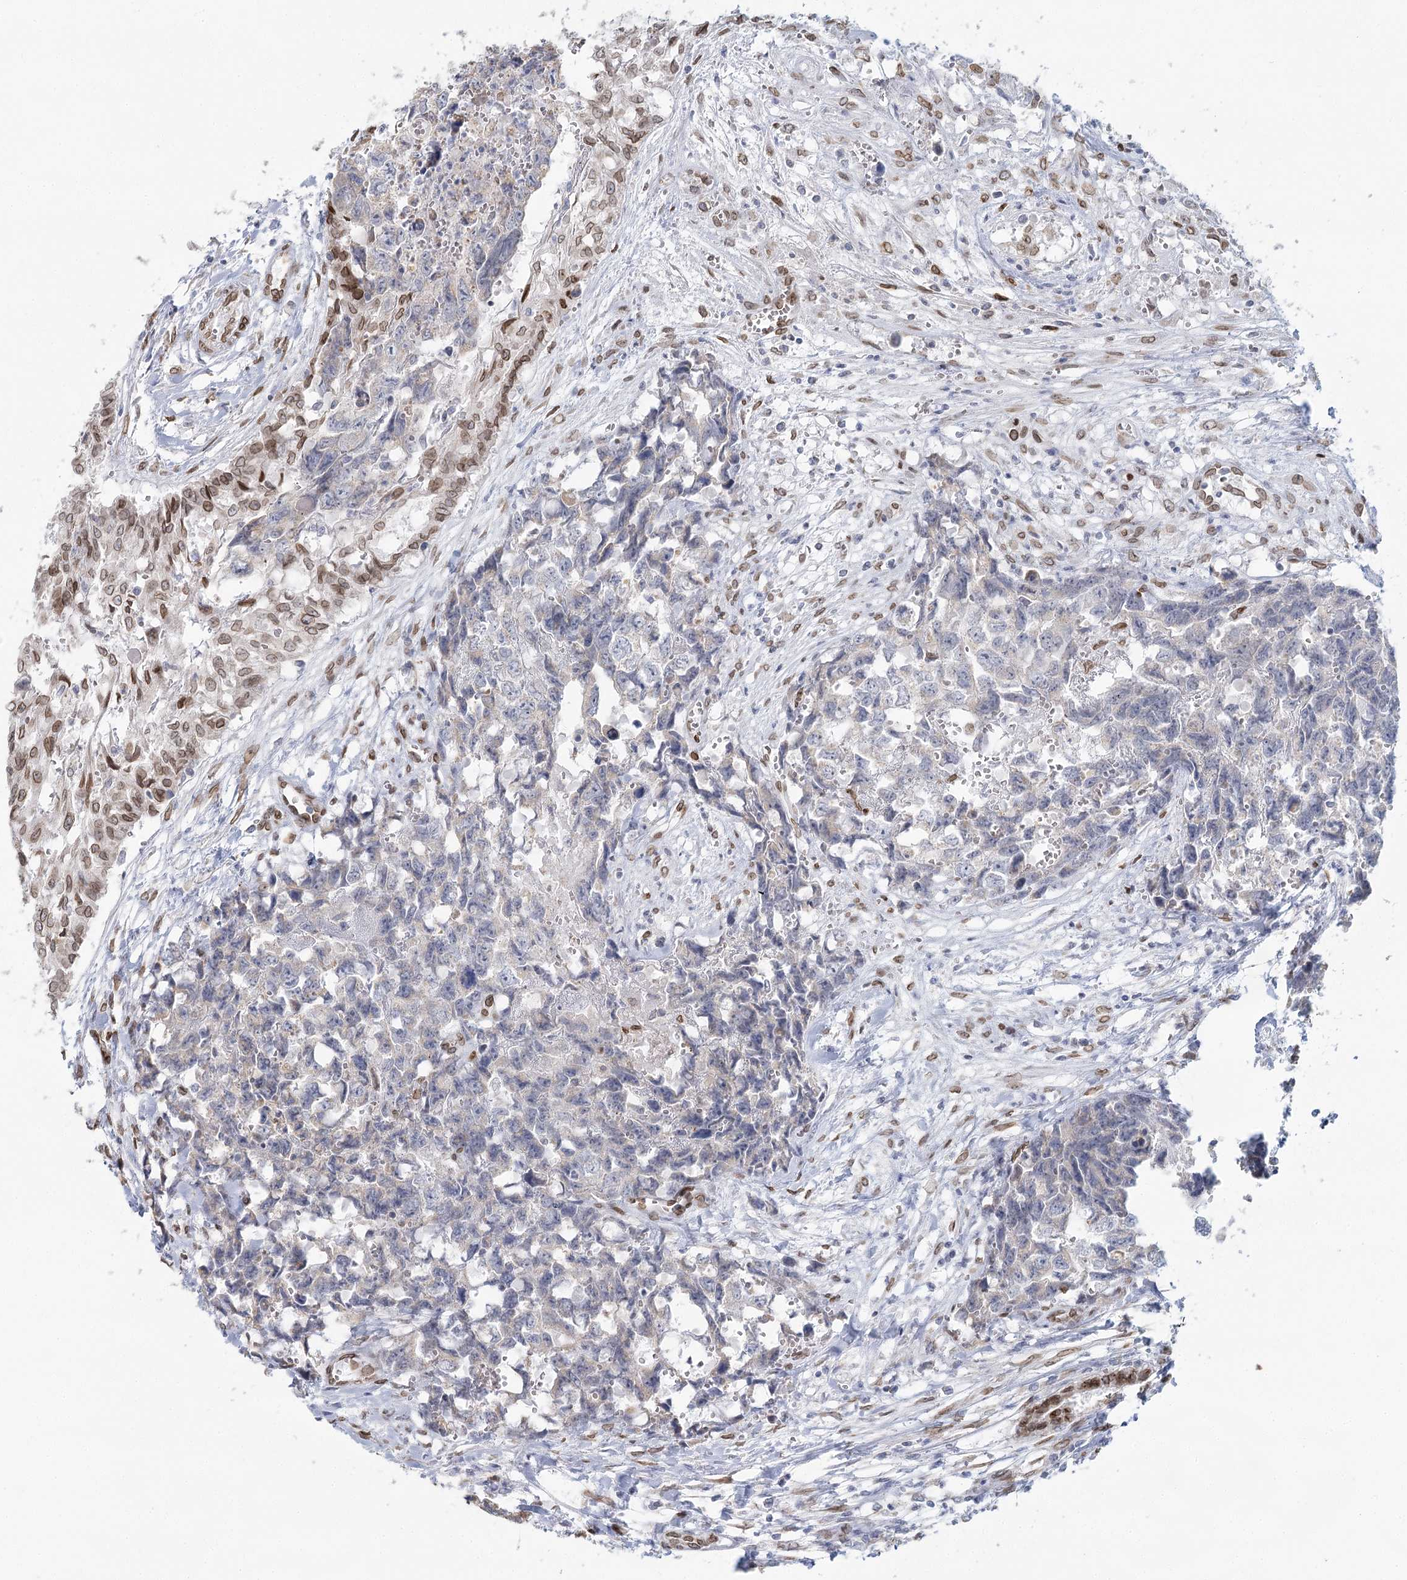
{"staining": {"intensity": "negative", "quantity": "none", "location": "none"}, "tissue": "testis cancer", "cell_type": "Tumor cells", "image_type": "cancer", "snomed": [{"axis": "morphology", "description": "Carcinoma, Embryonal, NOS"}, {"axis": "topography", "description": "Testis"}], "caption": "Testis embryonal carcinoma was stained to show a protein in brown. There is no significant expression in tumor cells.", "gene": "VWA5A", "patient": {"sex": "male", "age": 31}}